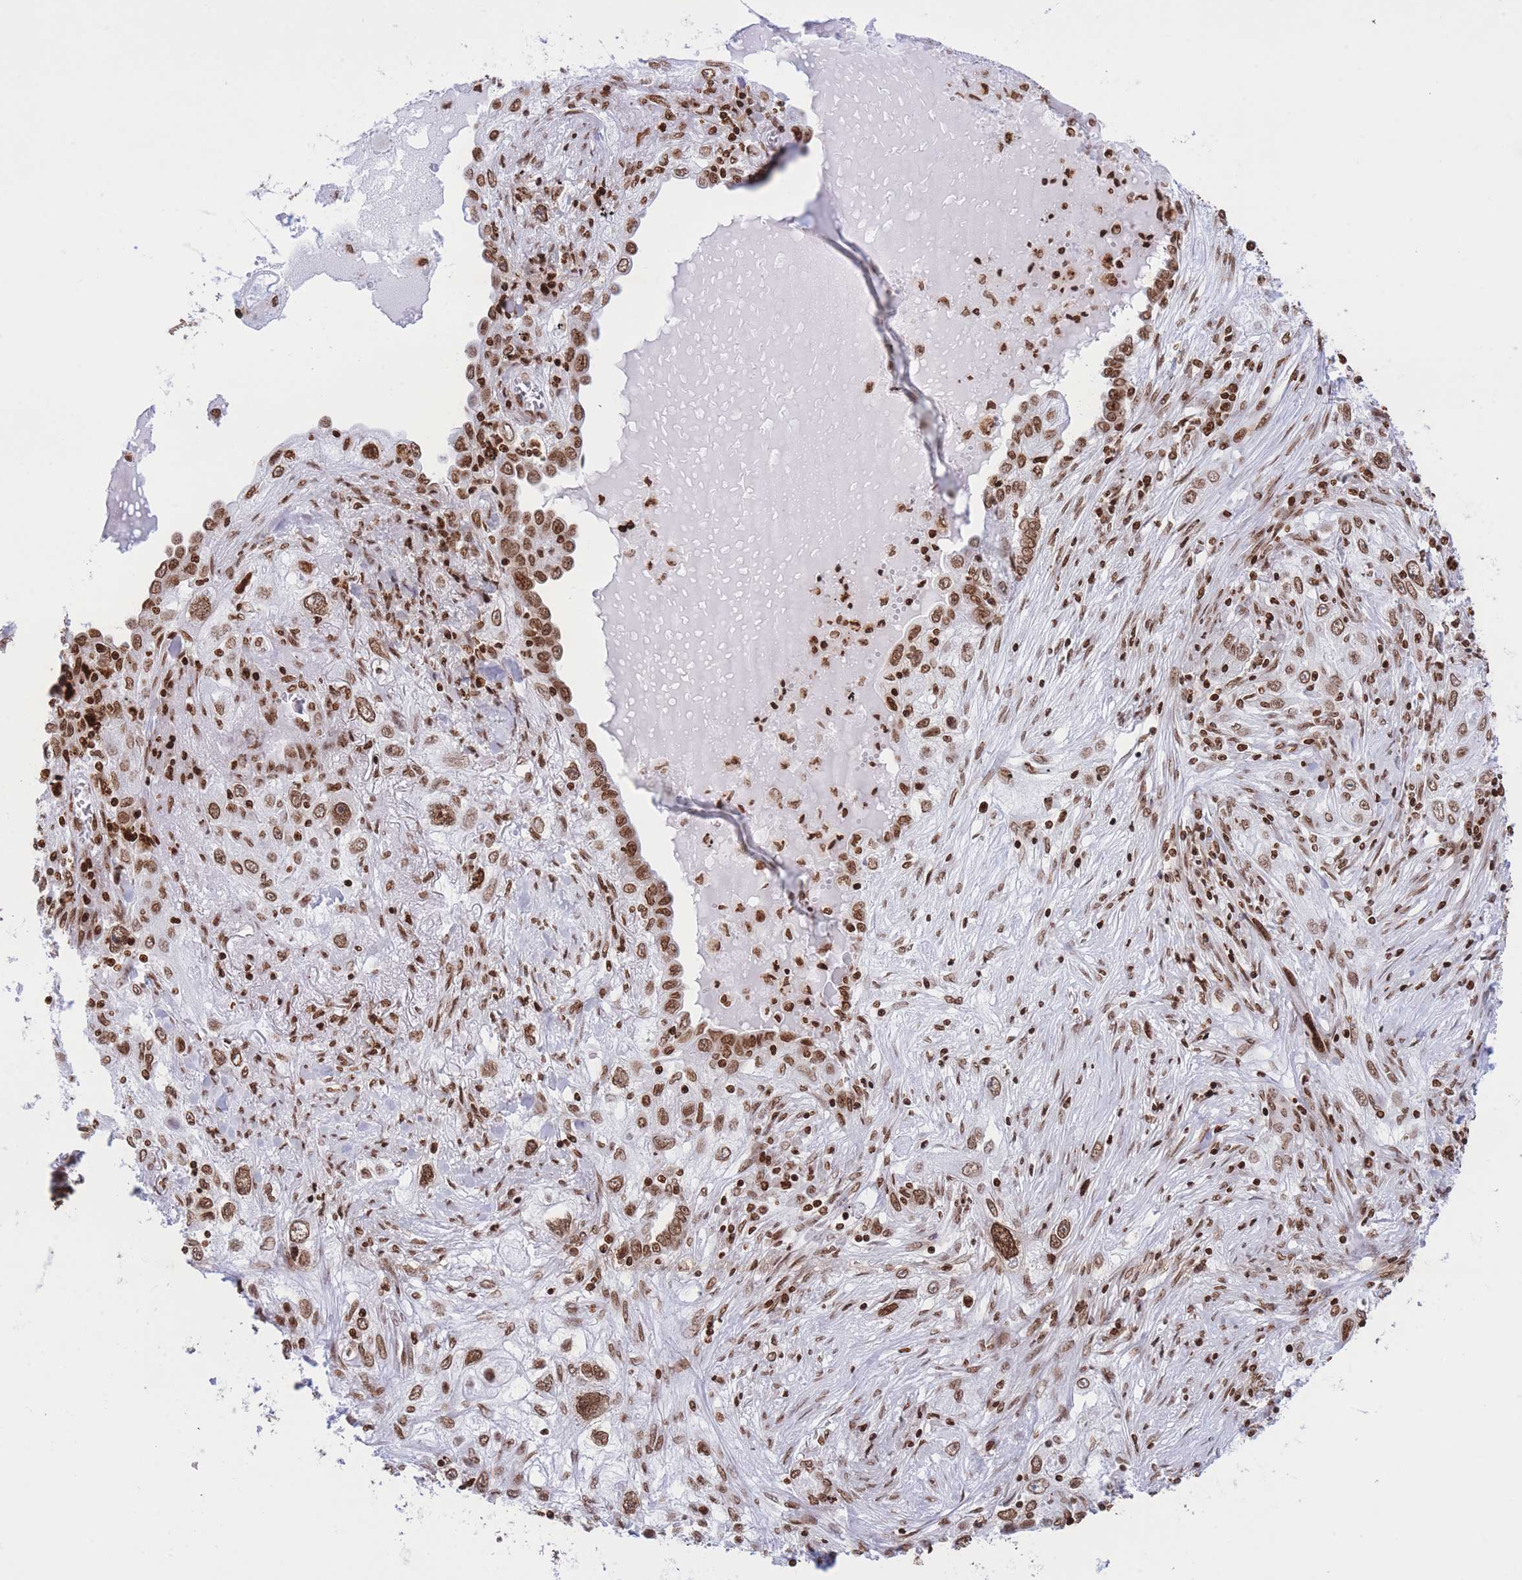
{"staining": {"intensity": "moderate", "quantity": ">75%", "location": "nuclear"}, "tissue": "lung cancer", "cell_type": "Tumor cells", "image_type": "cancer", "snomed": [{"axis": "morphology", "description": "Squamous cell carcinoma, NOS"}, {"axis": "topography", "description": "Lung"}], "caption": "Tumor cells exhibit medium levels of moderate nuclear expression in approximately >75% of cells in human lung squamous cell carcinoma. The staining was performed using DAB (3,3'-diaminobenzidine), with brown indicating positive protein expression. Nuclei are stained blue with hematoxylin.", "gene": "H2BC11", "patient": {"sex": "female", "age": 69}}